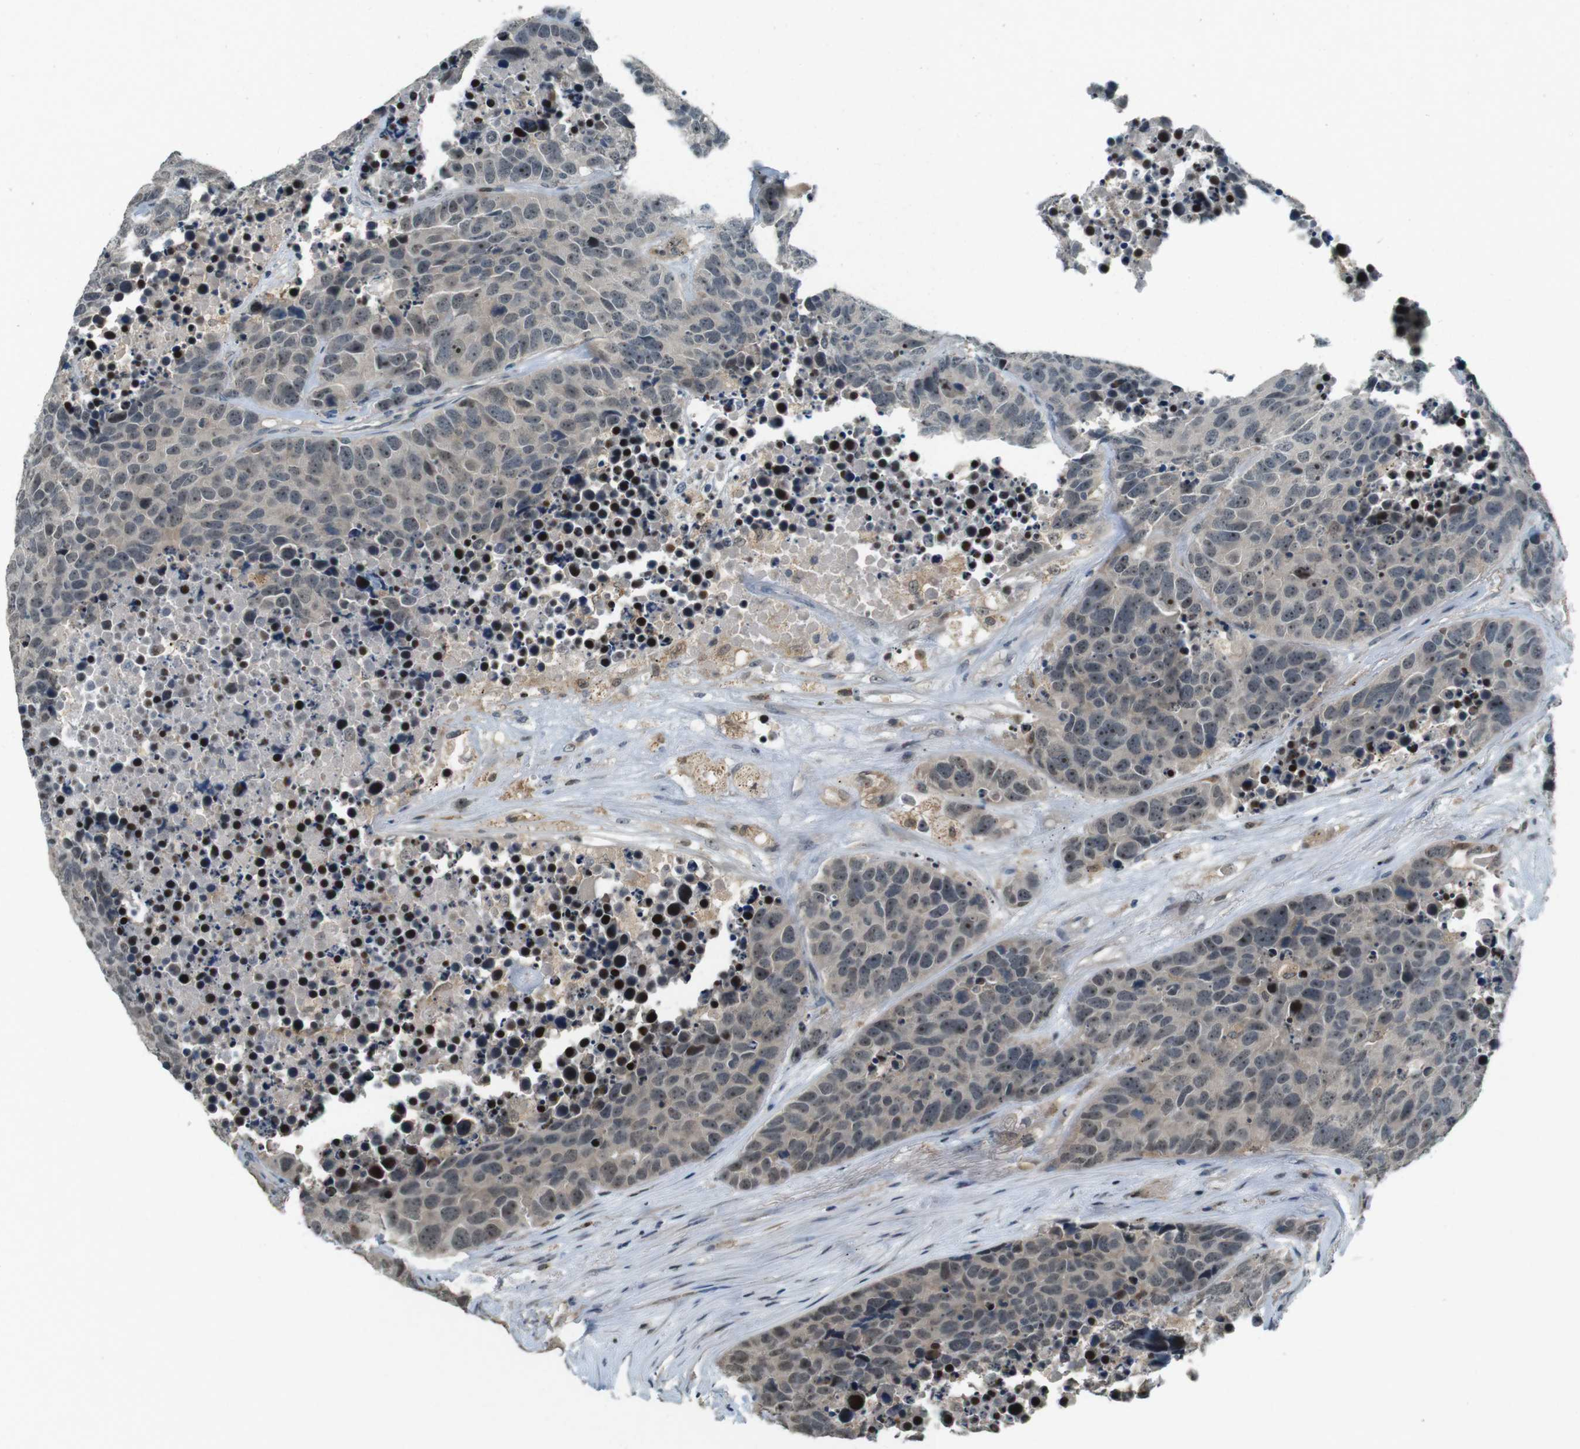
{"staining": {"intensity": "negative", "quantity": "none", "location": "none"}, "tissue": "carcinoid", "cell_type": "Tumor cells", "image_type": "cancer", "snomed": [{"axis": "morphology", "description": "Carcinoid, malignant, NOS"}, {"axis": "topography", "description": "Lung"}], "caption": "High magnification brightfield microscopy of carcinoid stained with DAB (brown) and counterstained with hematoxylin (blue): tumor cells show no significant positivity.", "gene": "CDK14", "patient": {"sex": "male", "age": 60}}